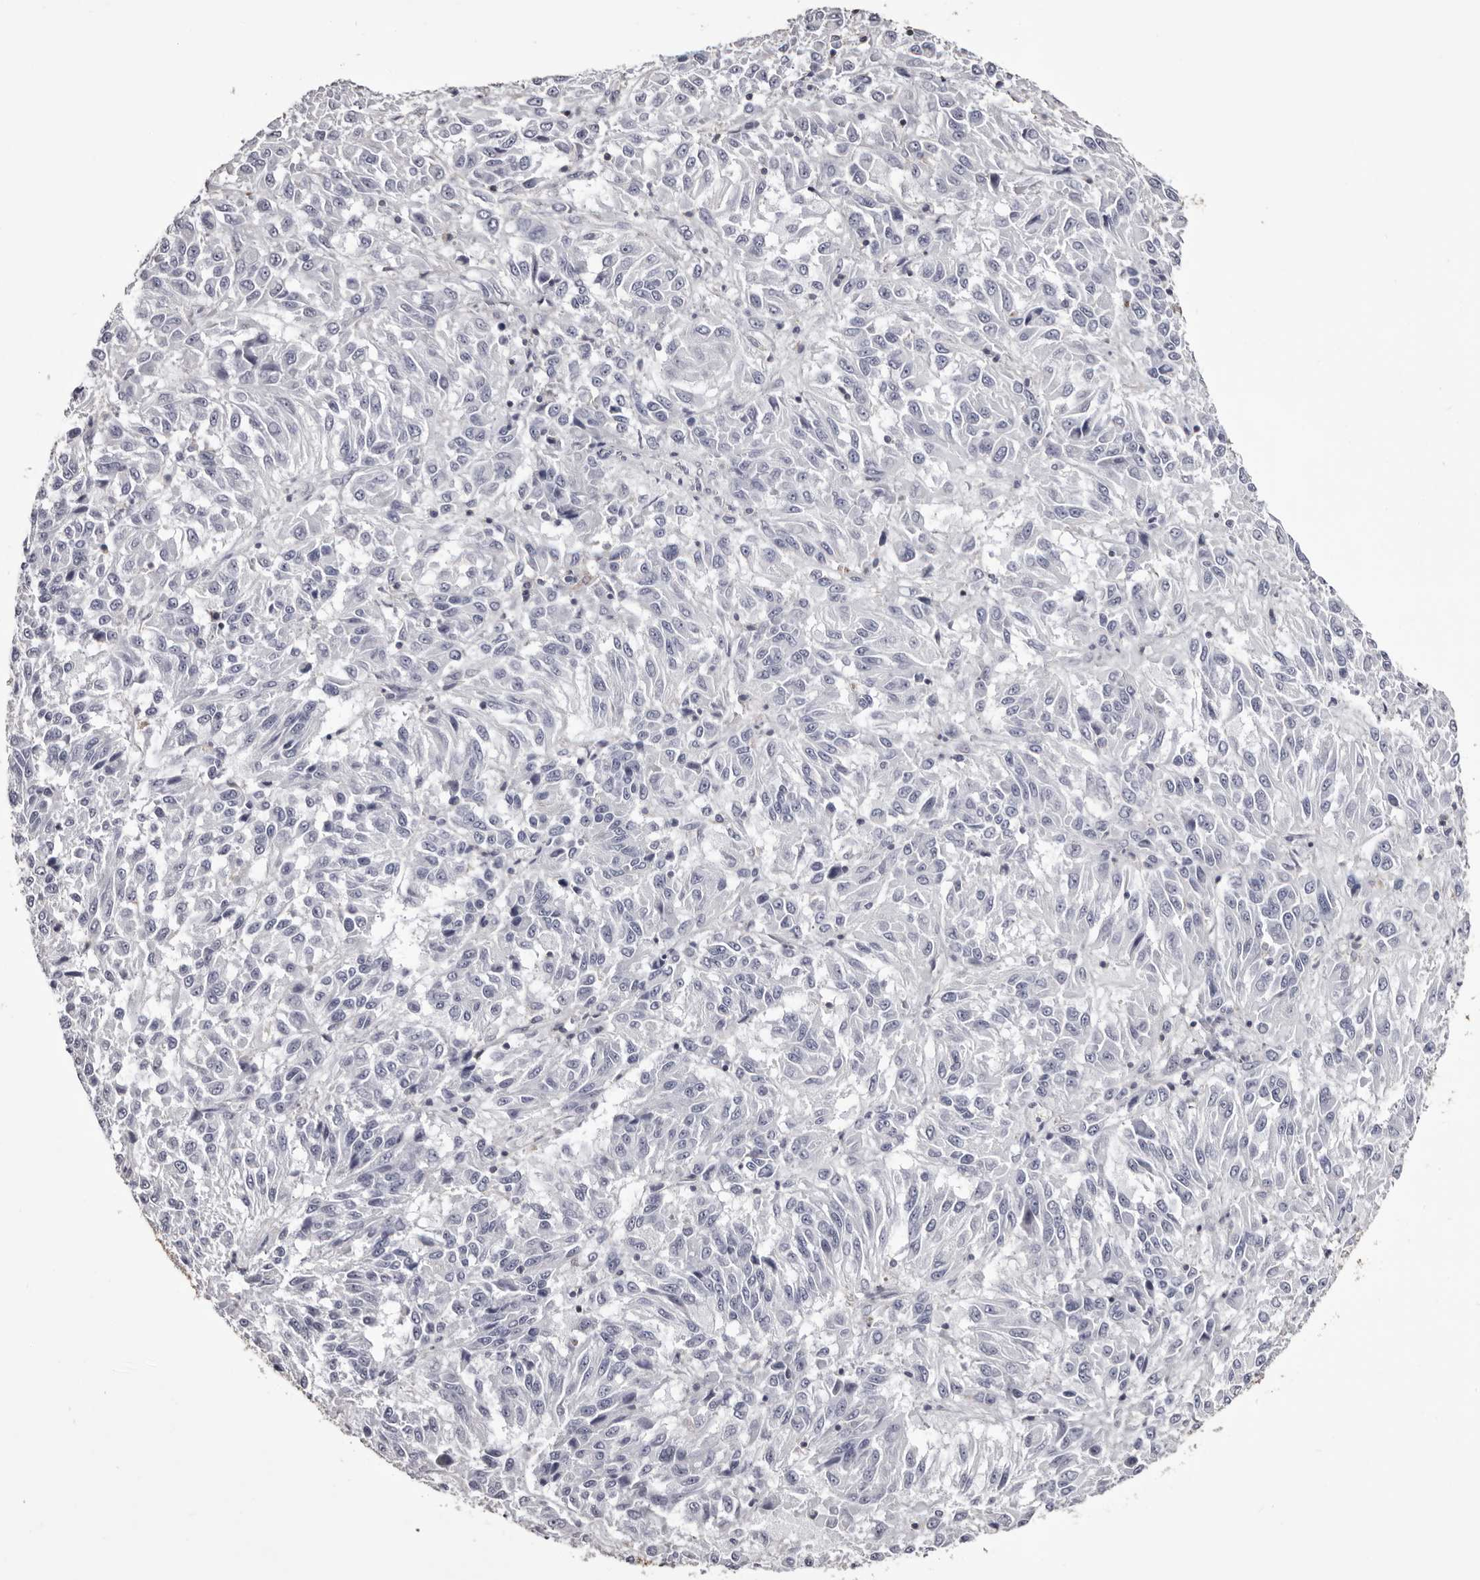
{"staining": {"intensity": "negative", "quantity": "none", "location": "none"}, "tissue": "melanoma", "cell_type": "Tumor cells", "image_type": "cancer", "snomed": [{"axis": "morphology", "description": "Malignant melanoma, Metastatic site"}, {"axis": "topography", "description": "Lung"}], "caption": "Melanoma stained for a protein using immunohistochemistry shows no positivity tumor cells.", "gene": "LAD1", "patient": {"sex": "male", "age": 64}}